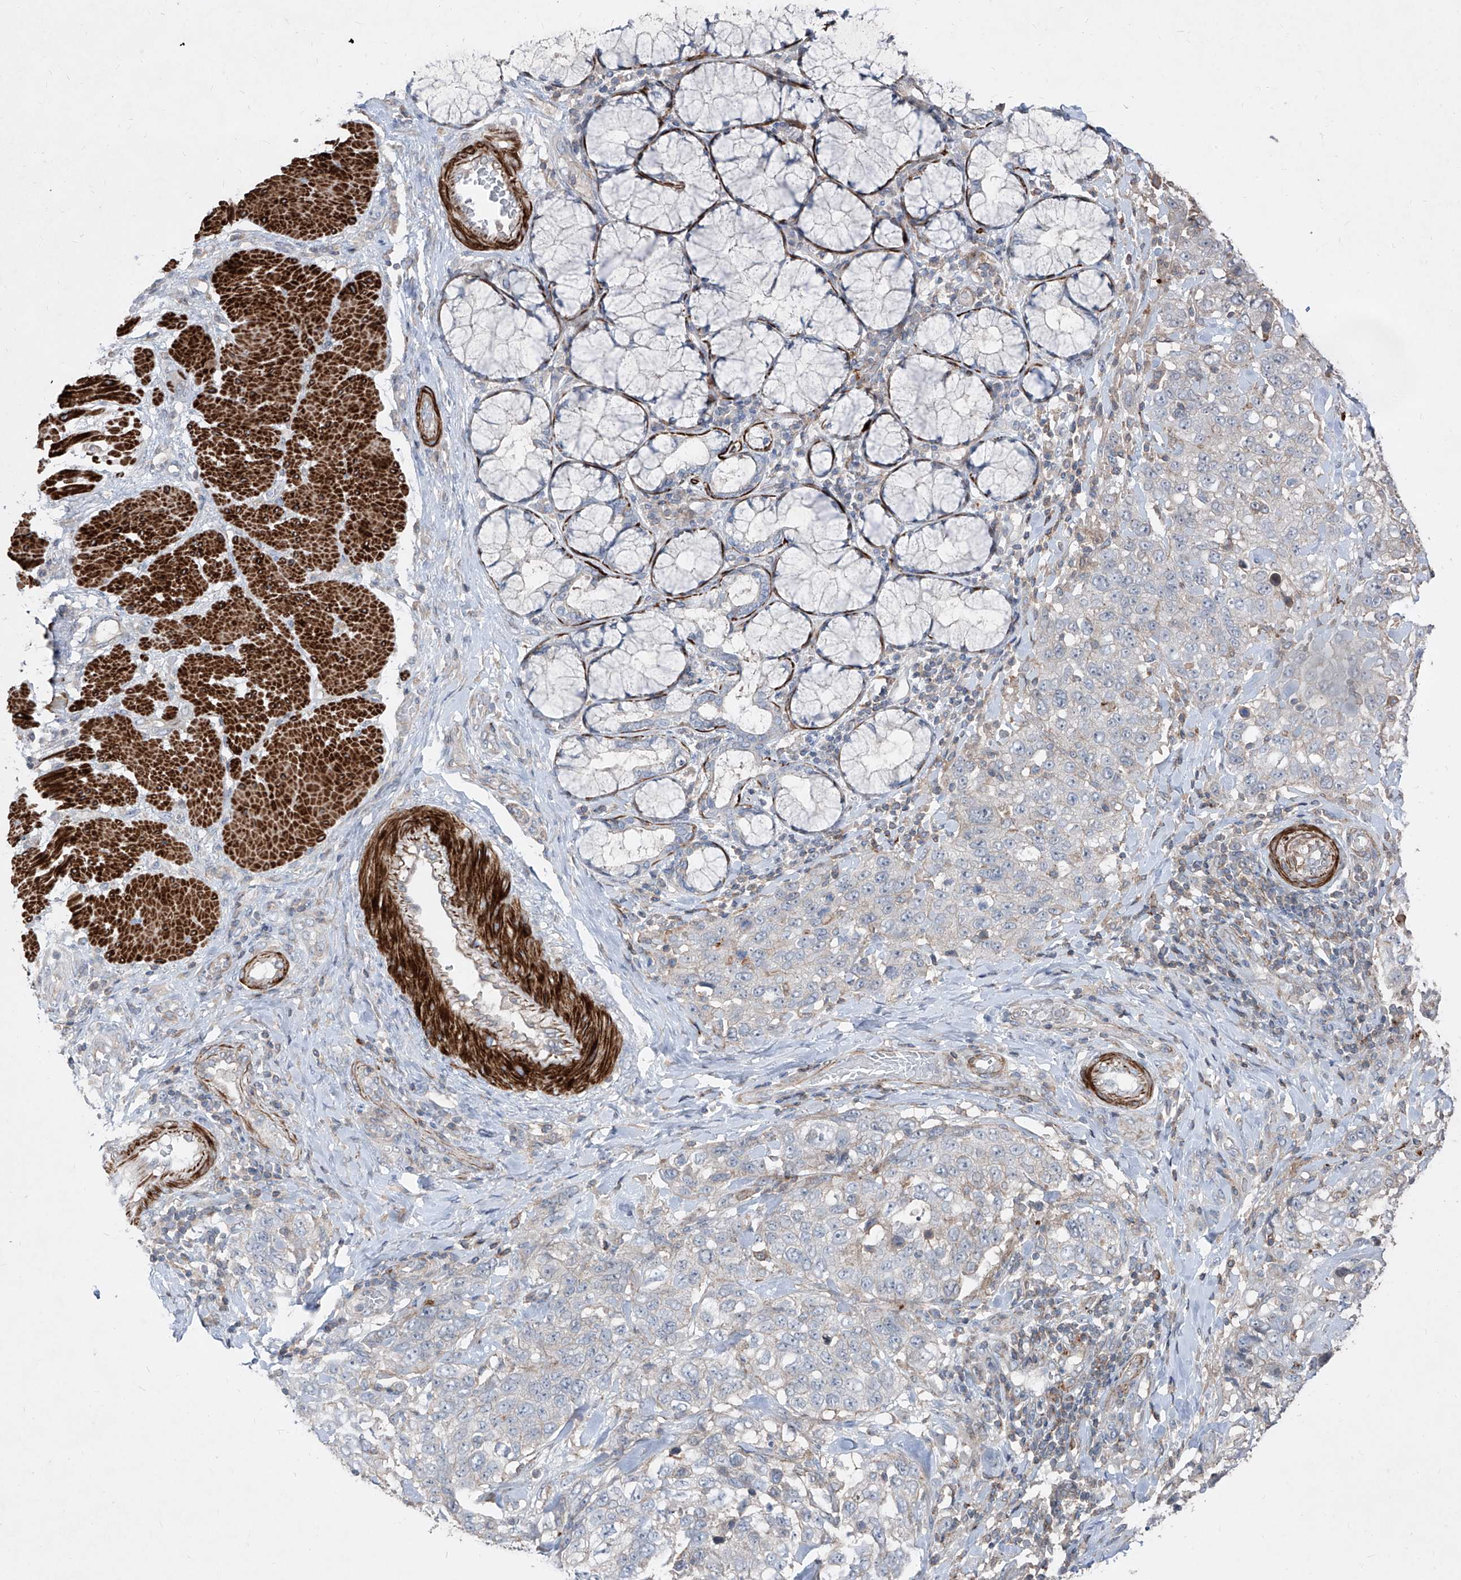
{"staining": {"intensity": "negative", "quantity": "none", "location": "none"}, "tissue": "stomach cancer", "cell_type": "Tumor cells", "image_type": "cancer", "snomed": [{"axis": "morphology", "description": "Adenocarcinoma, NOS"}, {"axis": "topography", "description": "Stomach"}], "caption": "Stomach cancer was stained to show a protein in brown. There is no significant positivity in tumor cells. (Brightfield microscopy of DAB (3,3'-diaminobenzidine) immunohistochemistry at high magnification).", "gene": "UFD1", "patient": {"sex": "male", "age": 48}}